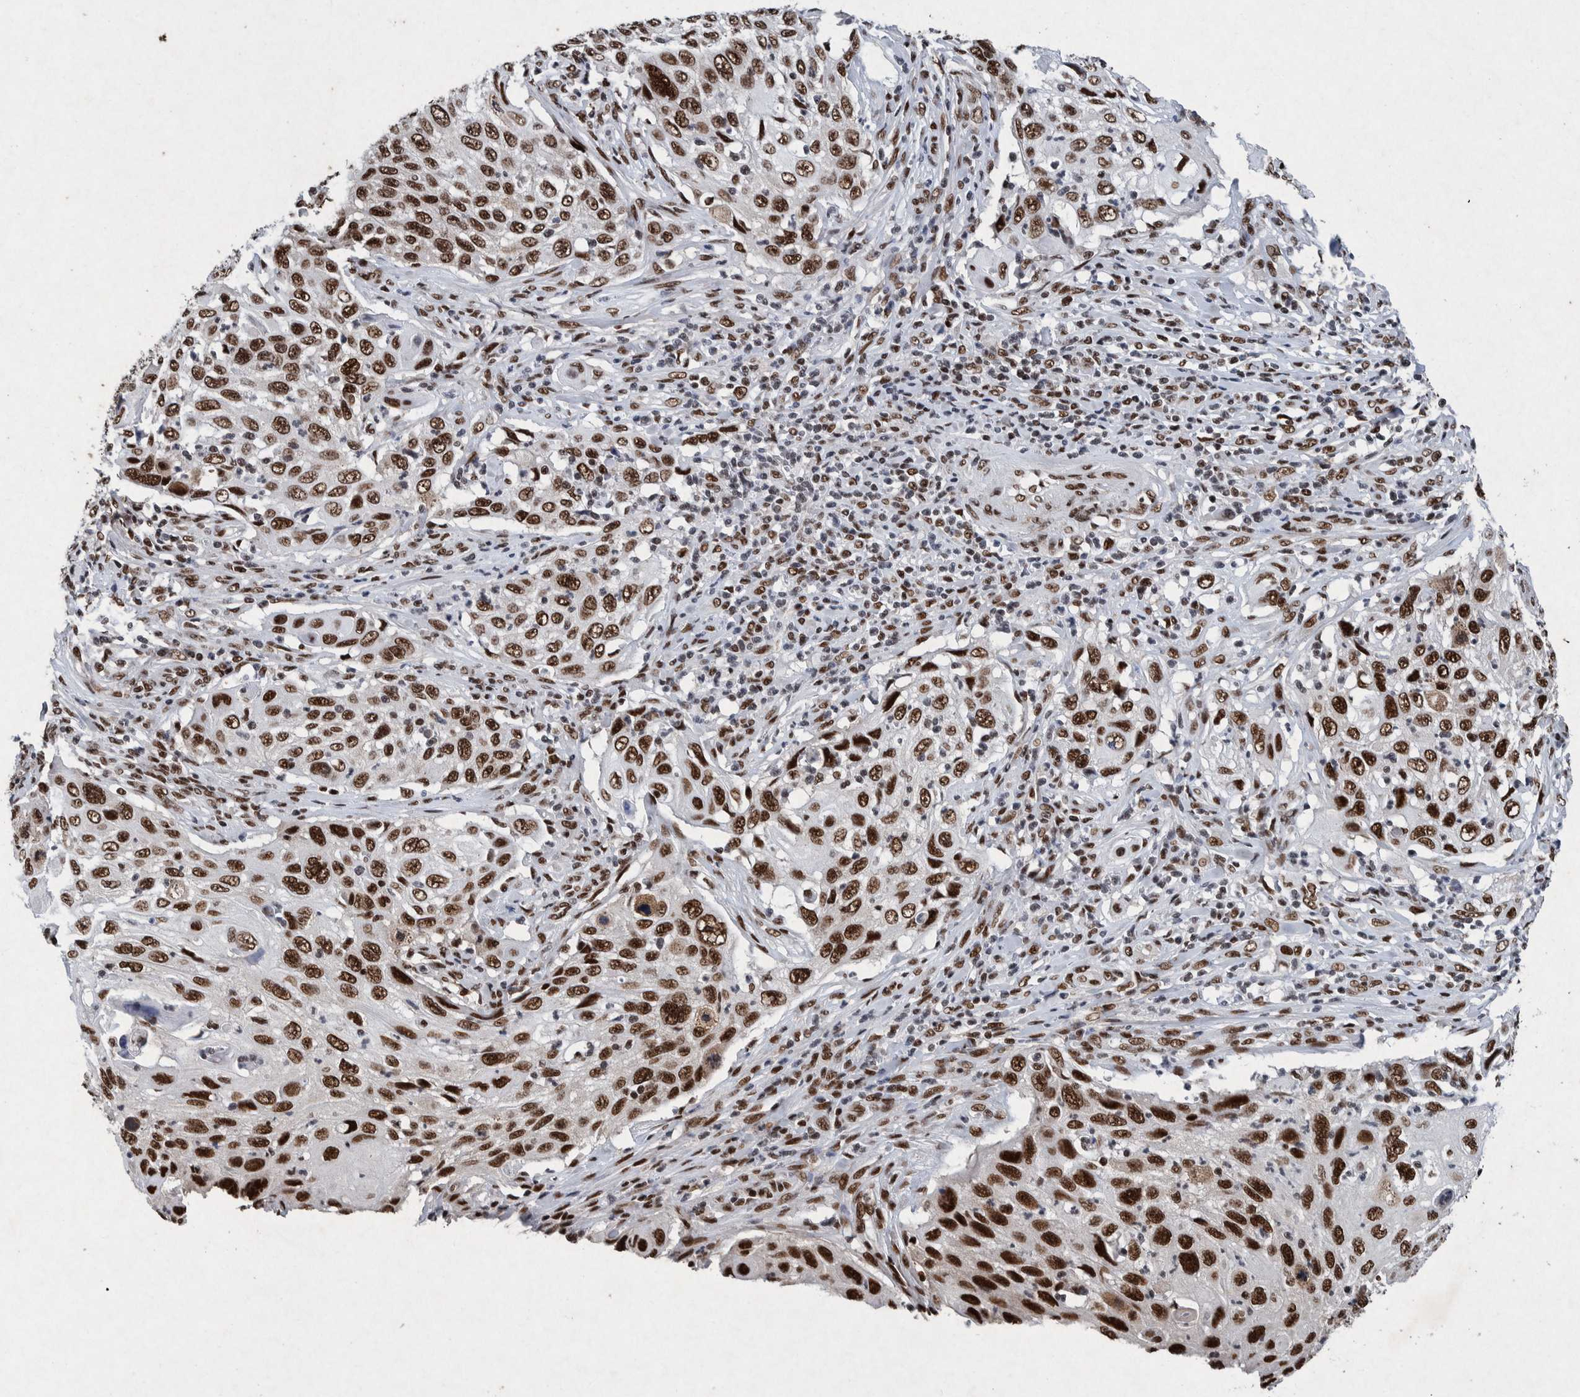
{"staining": {"intensity": "strong", "quantity": ">75%", "location": "nuclear"}, "tissue": "cervical cancer", "cell_type": "Tumor cells", "image_type": "cancer", "snomed": [{"axis": "morphology", "description": "Squamous cell carcinoma, NOS"}, {"axis": "topography", "description": "Cervix"}], "caption": "Protein staining displays strong nuclear expression in approximately >75% of tumor cells in cervical cancer (squamous cell carcinoma). (IHC, brightfield microscopy, high magnification).", "gene": "TAF10", "patient": {"sex": "female", "age": 70}}